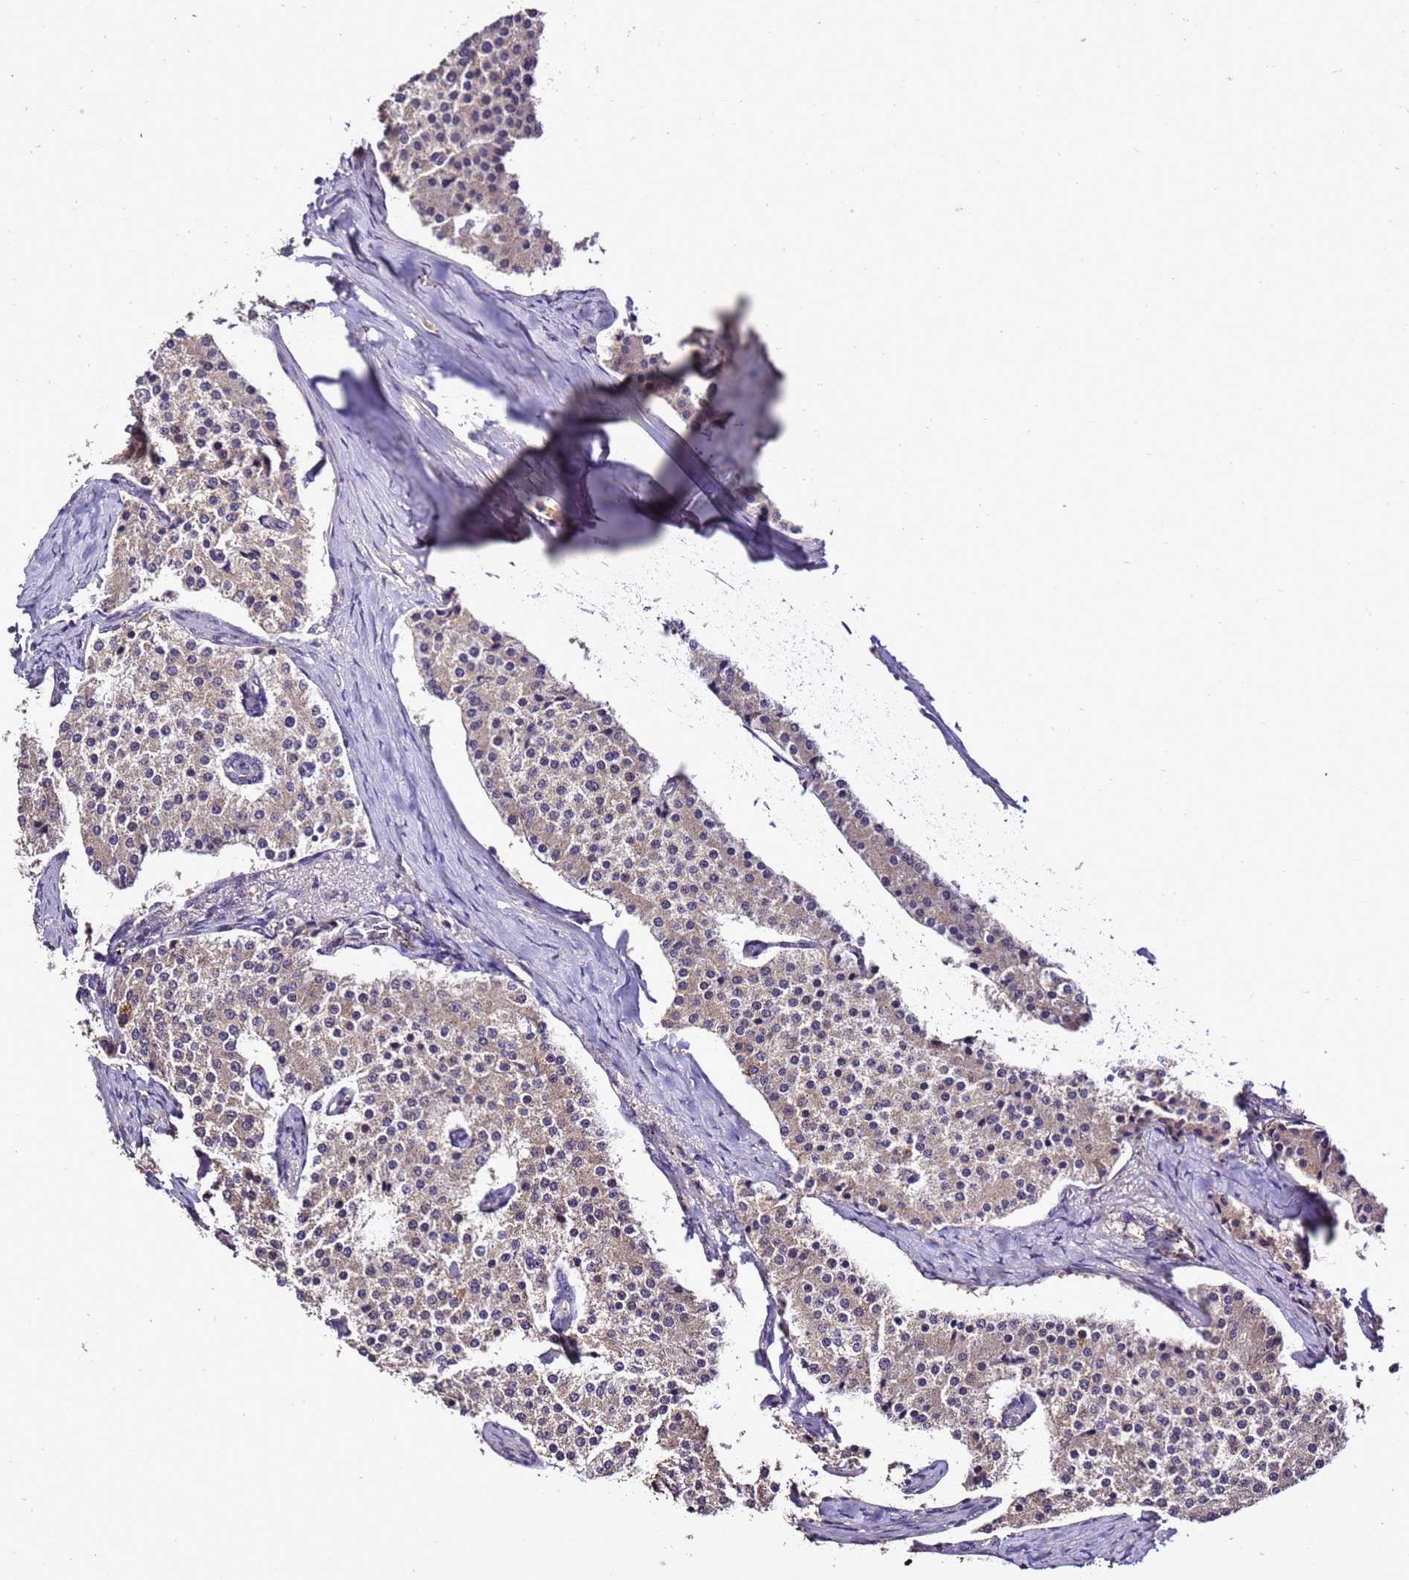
{"staining": {"intensity": "weak", "quantity": "25%-75%", "location": "cytoplasmic/membranous"}, "tissue": "carcinoid", "cell_type": "Tumor cells", "image_type": "cancer", "snomed": [{"axis": "morphology", "description": "Carcinoid, malignant, NOS"}, {"axis": "topography", "description": "Colon"}], "caption": "Immunohistochemistry photomicrograph of neoplastic tissue: human malignant carcinoid stained using IHC reveals low levels of weak protein expression localized specifically in the cytoplasmic/membranous of tumor cells, appearing as a cytoplasmic/membranous brown color.", "gene": "ZNF329", "patient": {"sex": "female", "age": 52}}